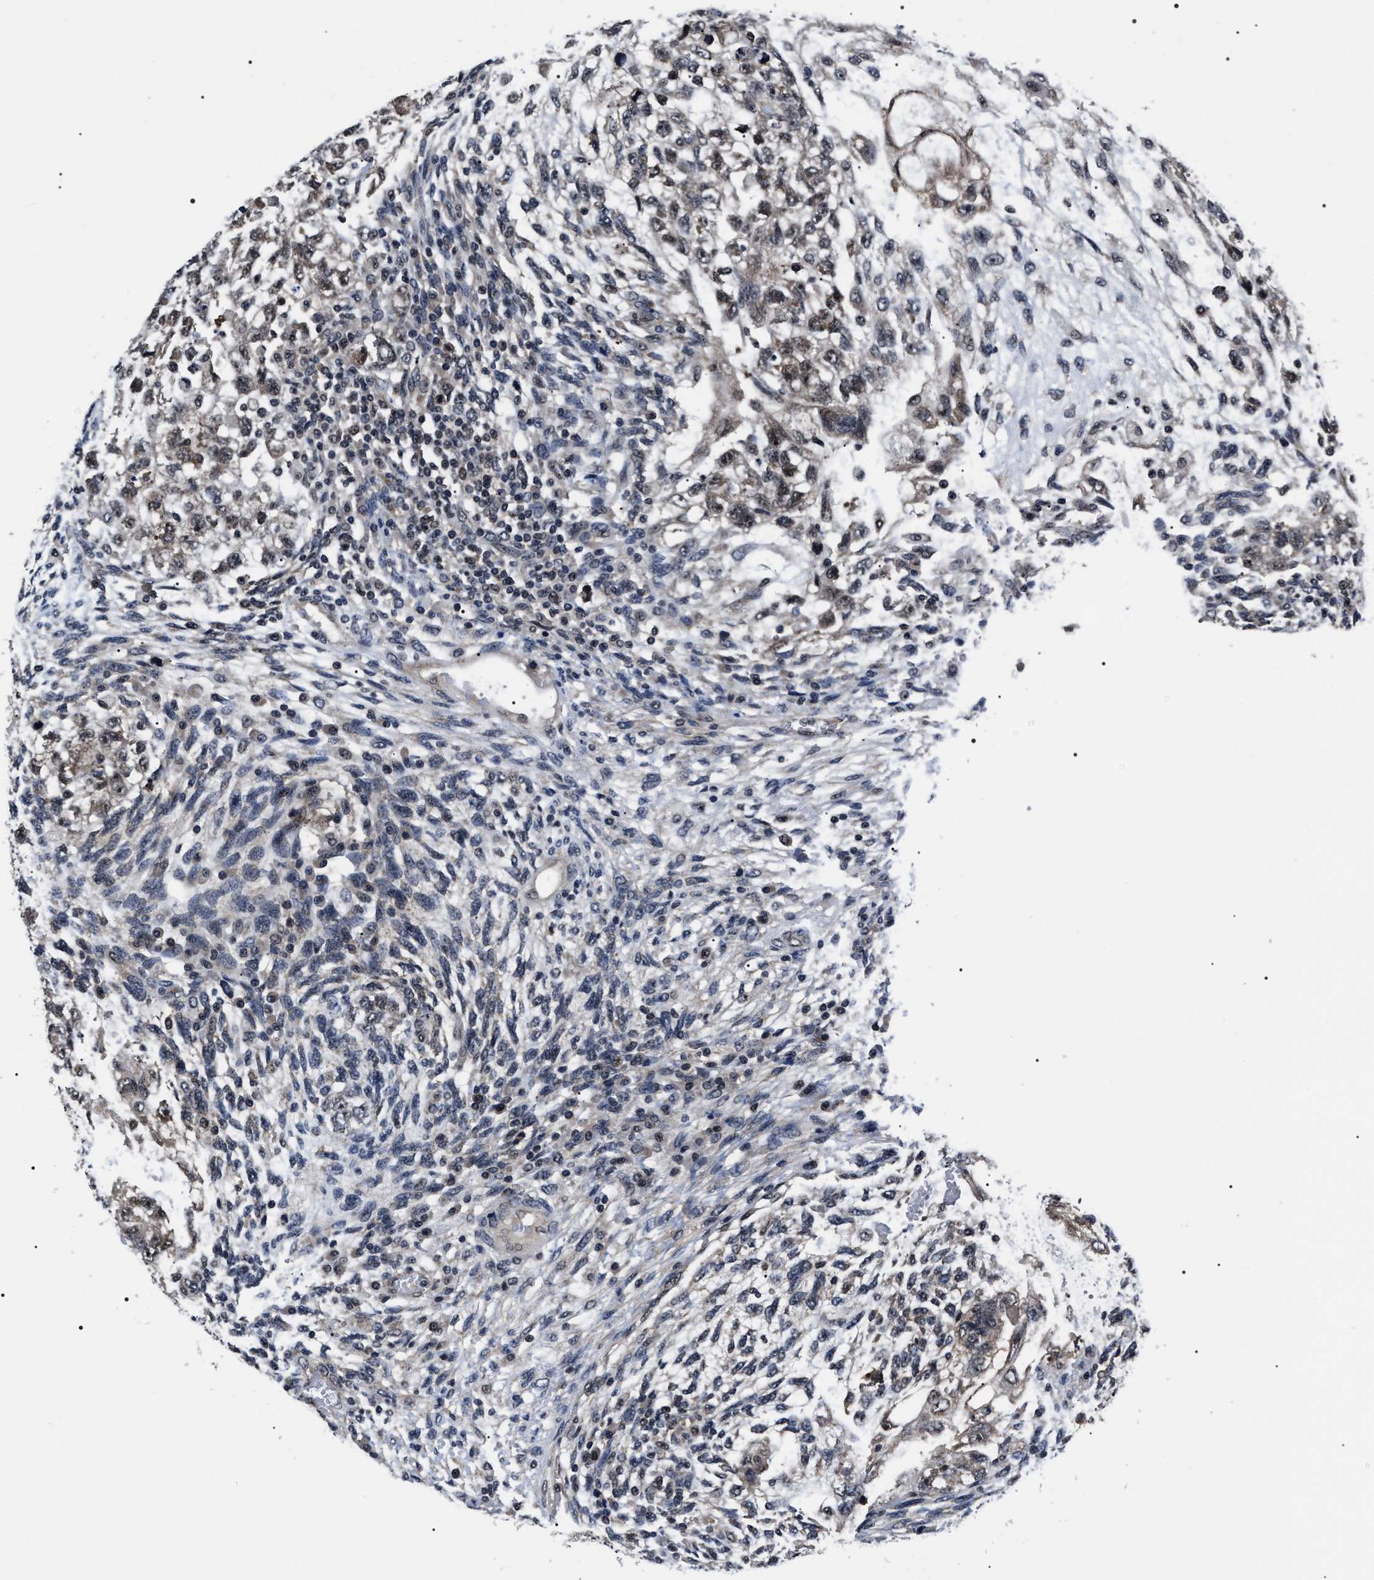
{"staining": {"intensity": "weak", "quantity": "25%-75%", "location": "cytoplasmic/membranous,nuclear"}, "tissue": "testis cancer", "cell_type": "Tumor cells", "image_type": "cancer", "snomed": [{"axis": "morphology", "description": "Normal tissue, NOS"}, {"axis": "morphology", "description": "Carcinoma, Embryonal, NOS"}, {"axis": "topography", "description": "Testis"}], "caption": "Immunohistochemistry of human testis embryonal carcinoma reveals low levels of weak cytoplasmic/membranous and nuclear expression in about 25%-75% of tumor cells. The staining was performed using DAB (3,3'-diaminobenzidine), with brown indicating positive protein expression. Nuclei are stained blue with hematoxylin.", "gene": "CSNK2A1", "patient": {"sex": "male", "age": 36}}